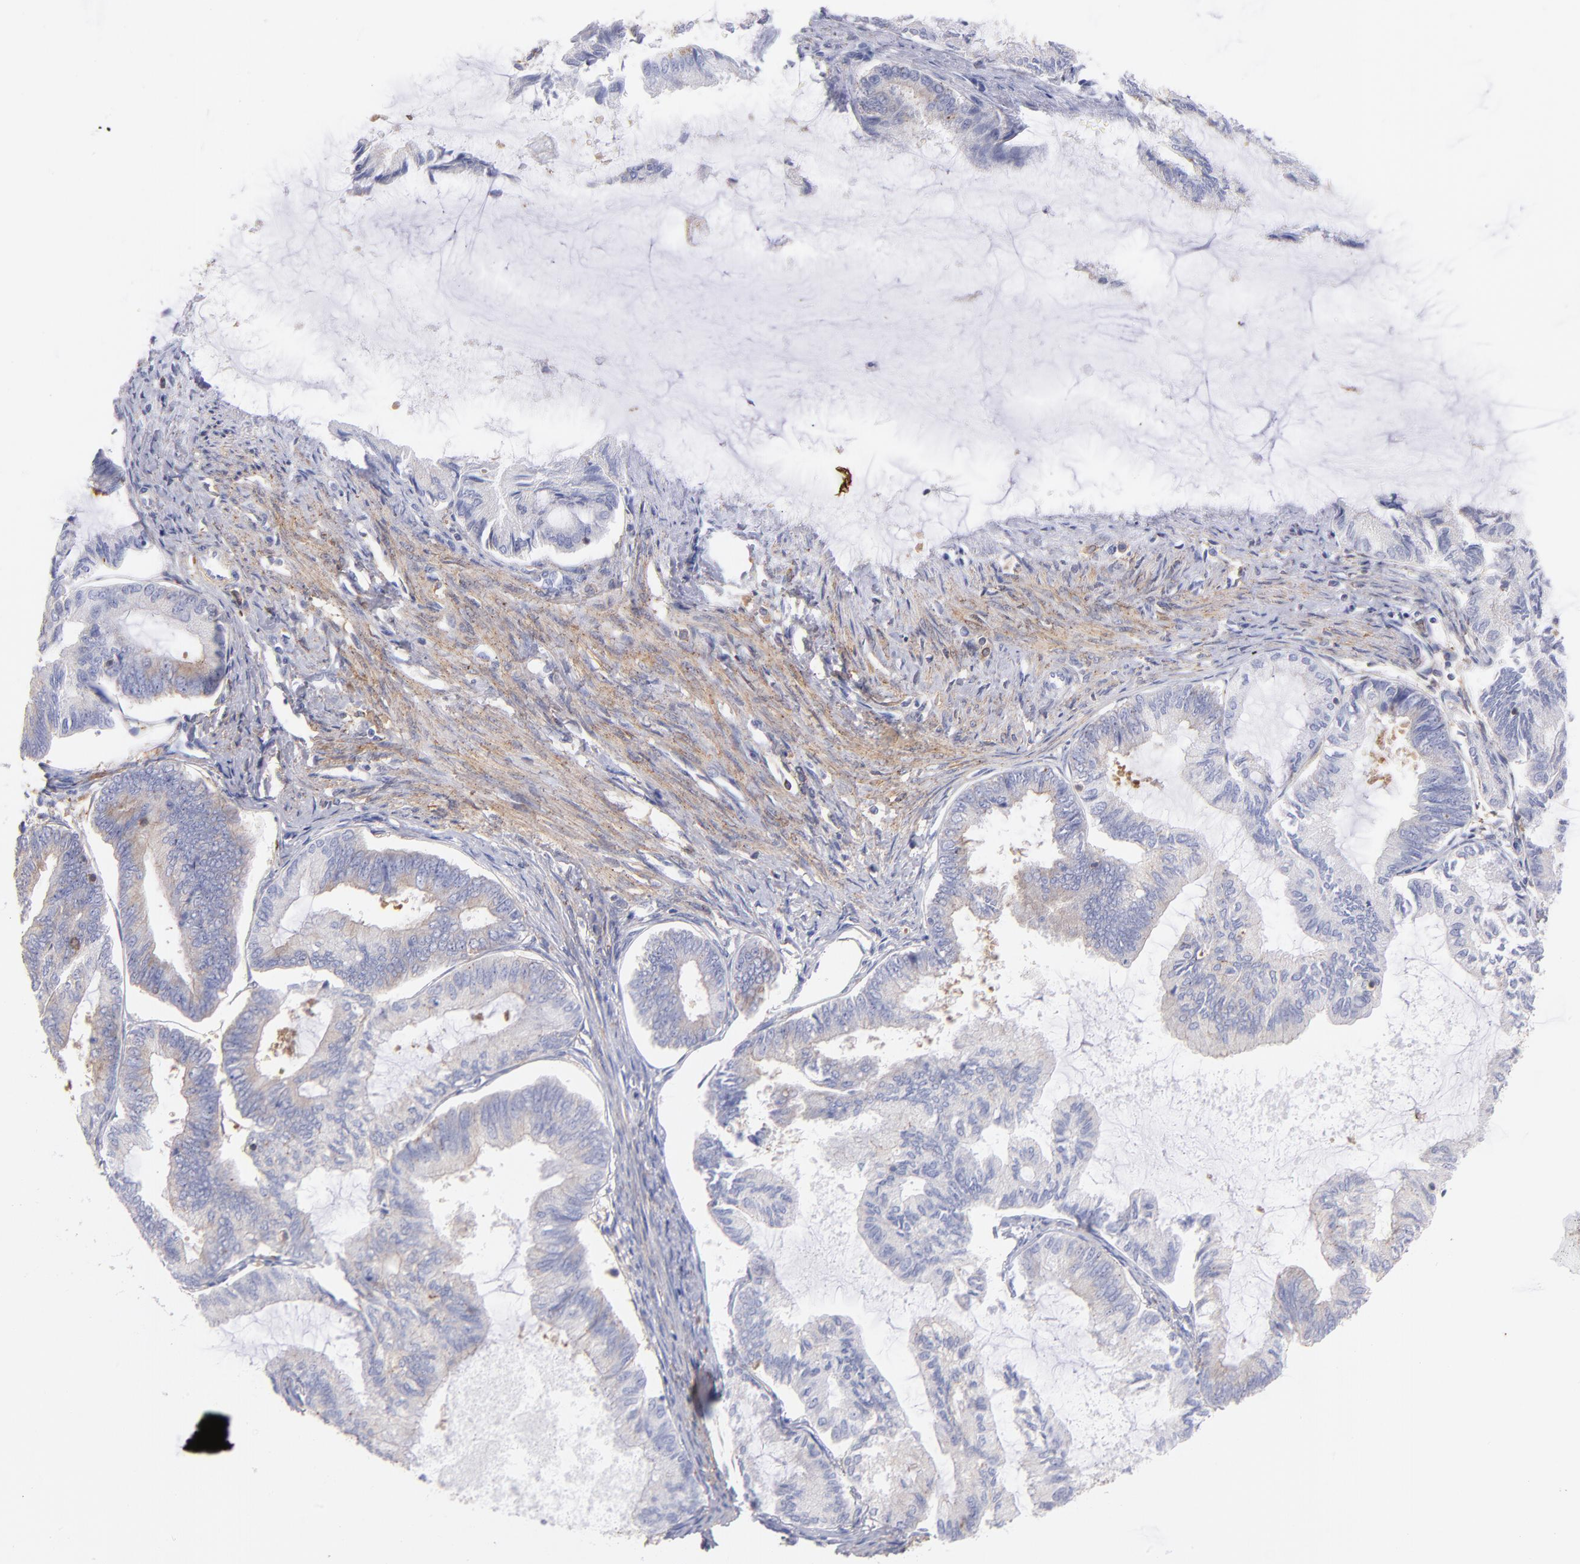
{"staining": {"intensity": "weak", "quantity": ">75%", "location": "cytoplasmic/membranous"}, "tissue": "endometrial cancer", "cell_type": "Tumor cells", "image_type": "cancer", "snomed": [{"axis": "morphology", "description": "Adenocarcinoma, NOS"}, {"axis": "topography", "description": "Endometrium"}], "caption": "Protein expression analysis of endometrial adenocarcinoma exhibits weak cytoplasmic/membranous expression in approximately >75% of tumor cells.", "gene": "PRKCA", "patient": {"sex": "female", "age": 86}}